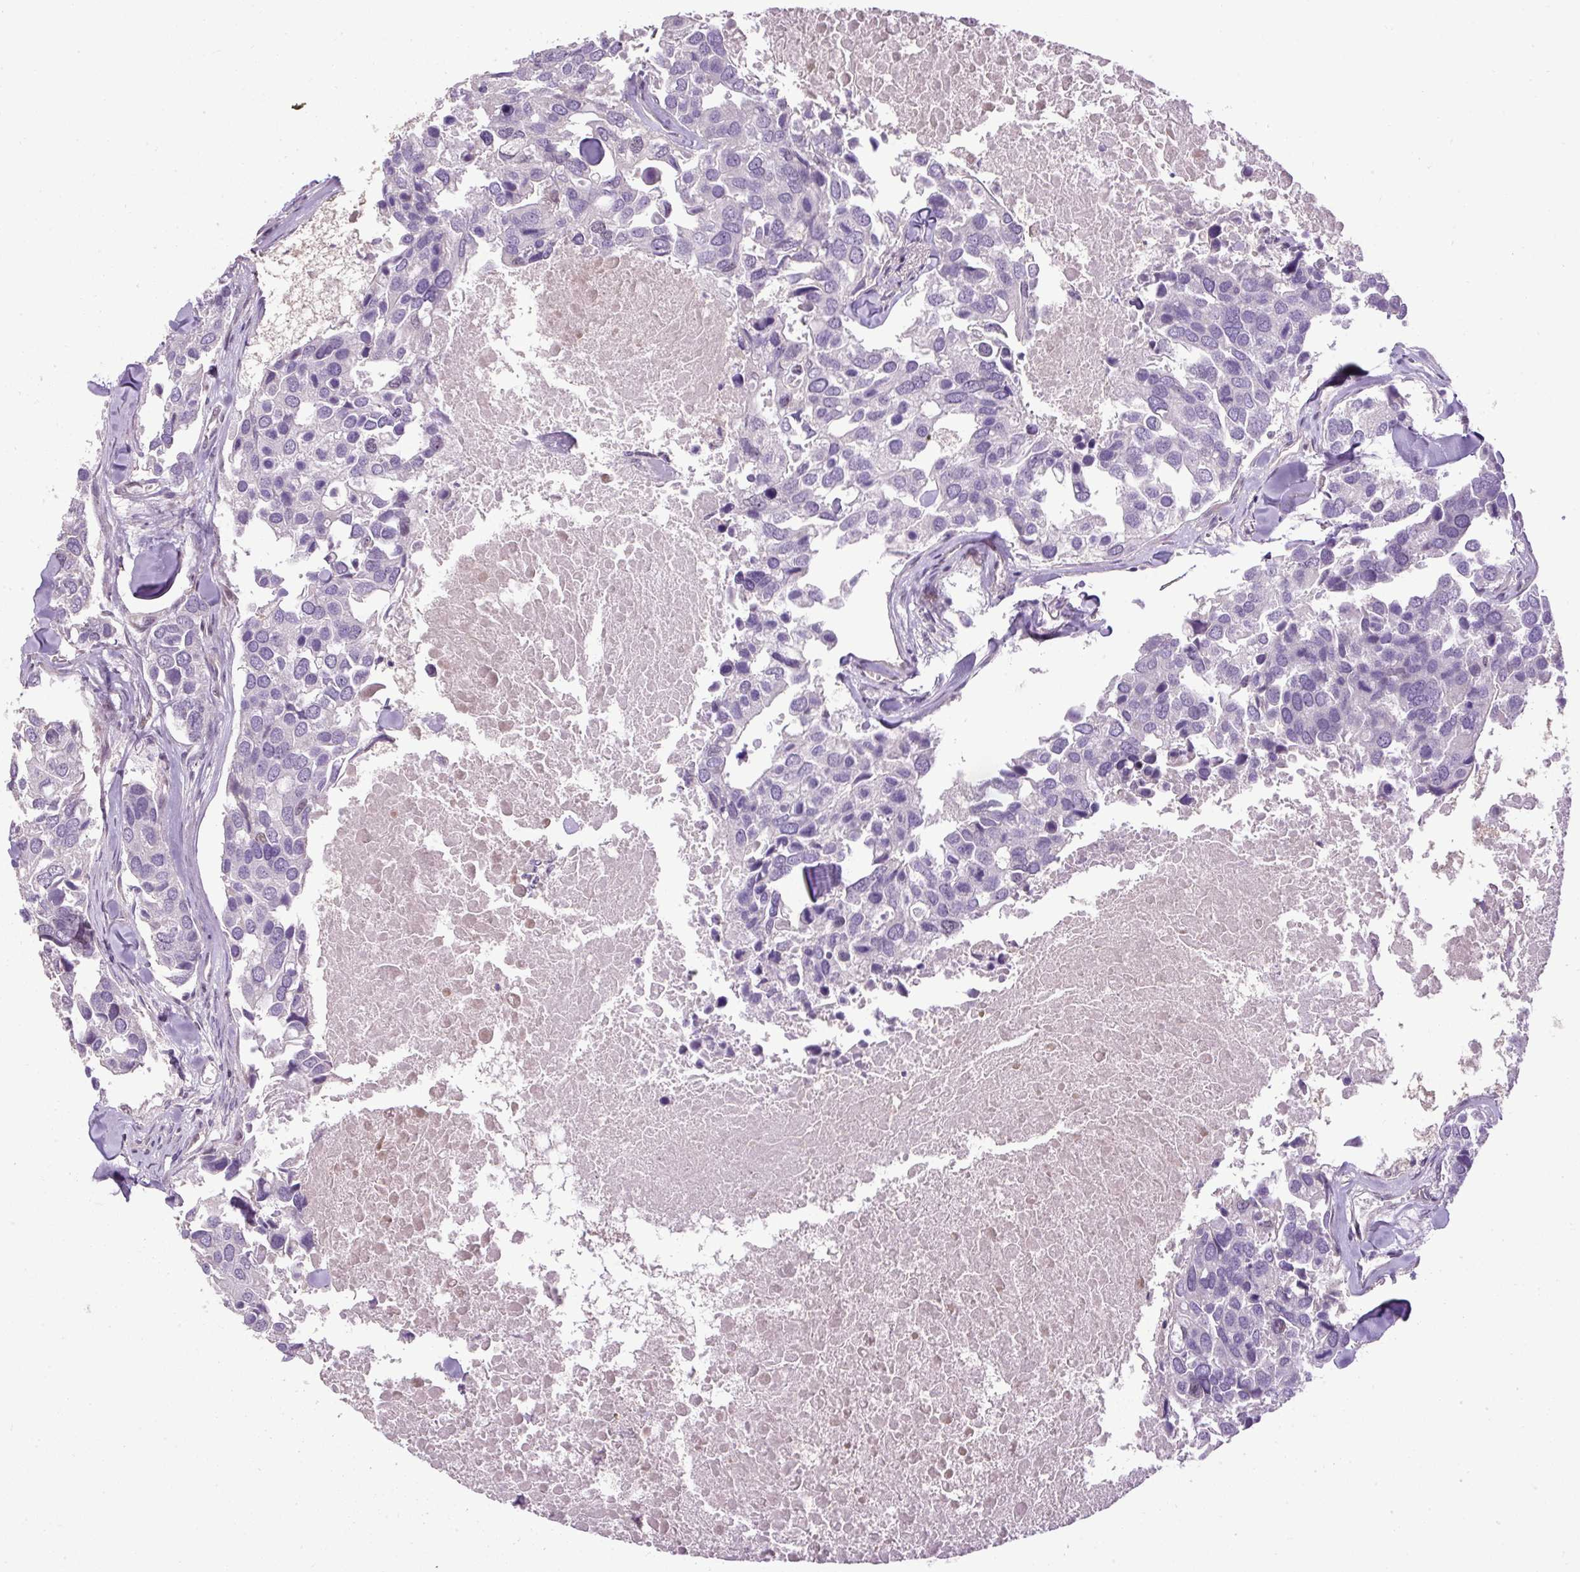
{"staining": {"intensity": "weak", "quantity": "<25%", "location": "nuclear"}, "tissue": "breast cancer", "cell_type": "Tumor cells", "image_type": "cancer", "snomed": [{"axis": "morphology", "description": "Duct carcinoma"}, {"axis": "topography", "description": "Breast"}], "caption": "Human breast intraductal carcinoma stained for a protein using immunohistochemistry exhibits no staining in tumor cells.", "gene": "ARHGEF18", "patient": {"sex": "female", "age": 83}}